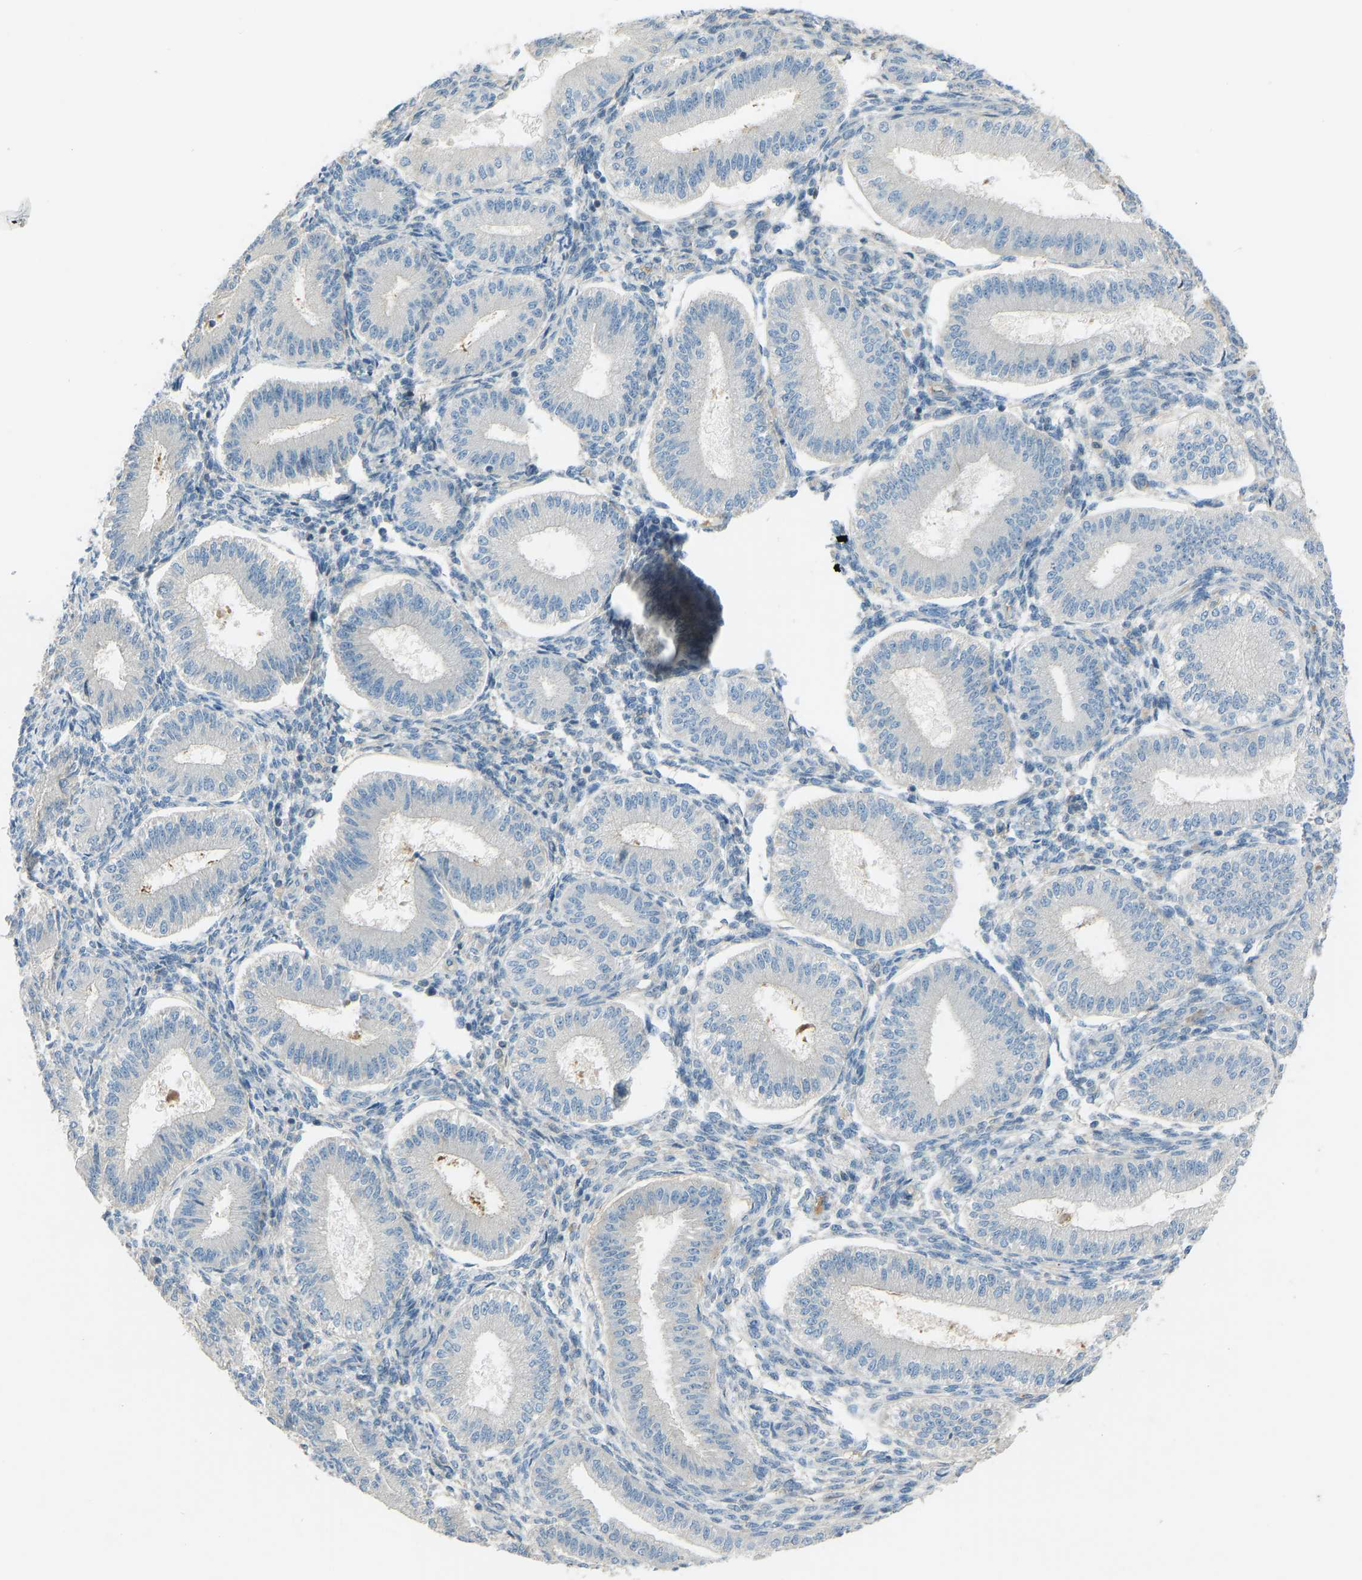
{"staining": {"intensity": "negative", "quantity": "none", "location": "none"}, "tissue": "endometrium", "cell_type": "Cells in endometrial stroma", "image_type": "normal", "snomed": [{"axis": "morphology", "description": "Normal tissue, NOS"}, {"axis": "topography", "description": "Endometrium"}], "caption": "Immunohistochemical staining of benign human endometrium displays no significant expression in cells in endometrial stroma. (DAB (3,3'-diaminobenzidine) immunohistochemistry (IHC), high magnification).", "gene": "FBLN2", "patient": {"sex": "female", "age": 39}}